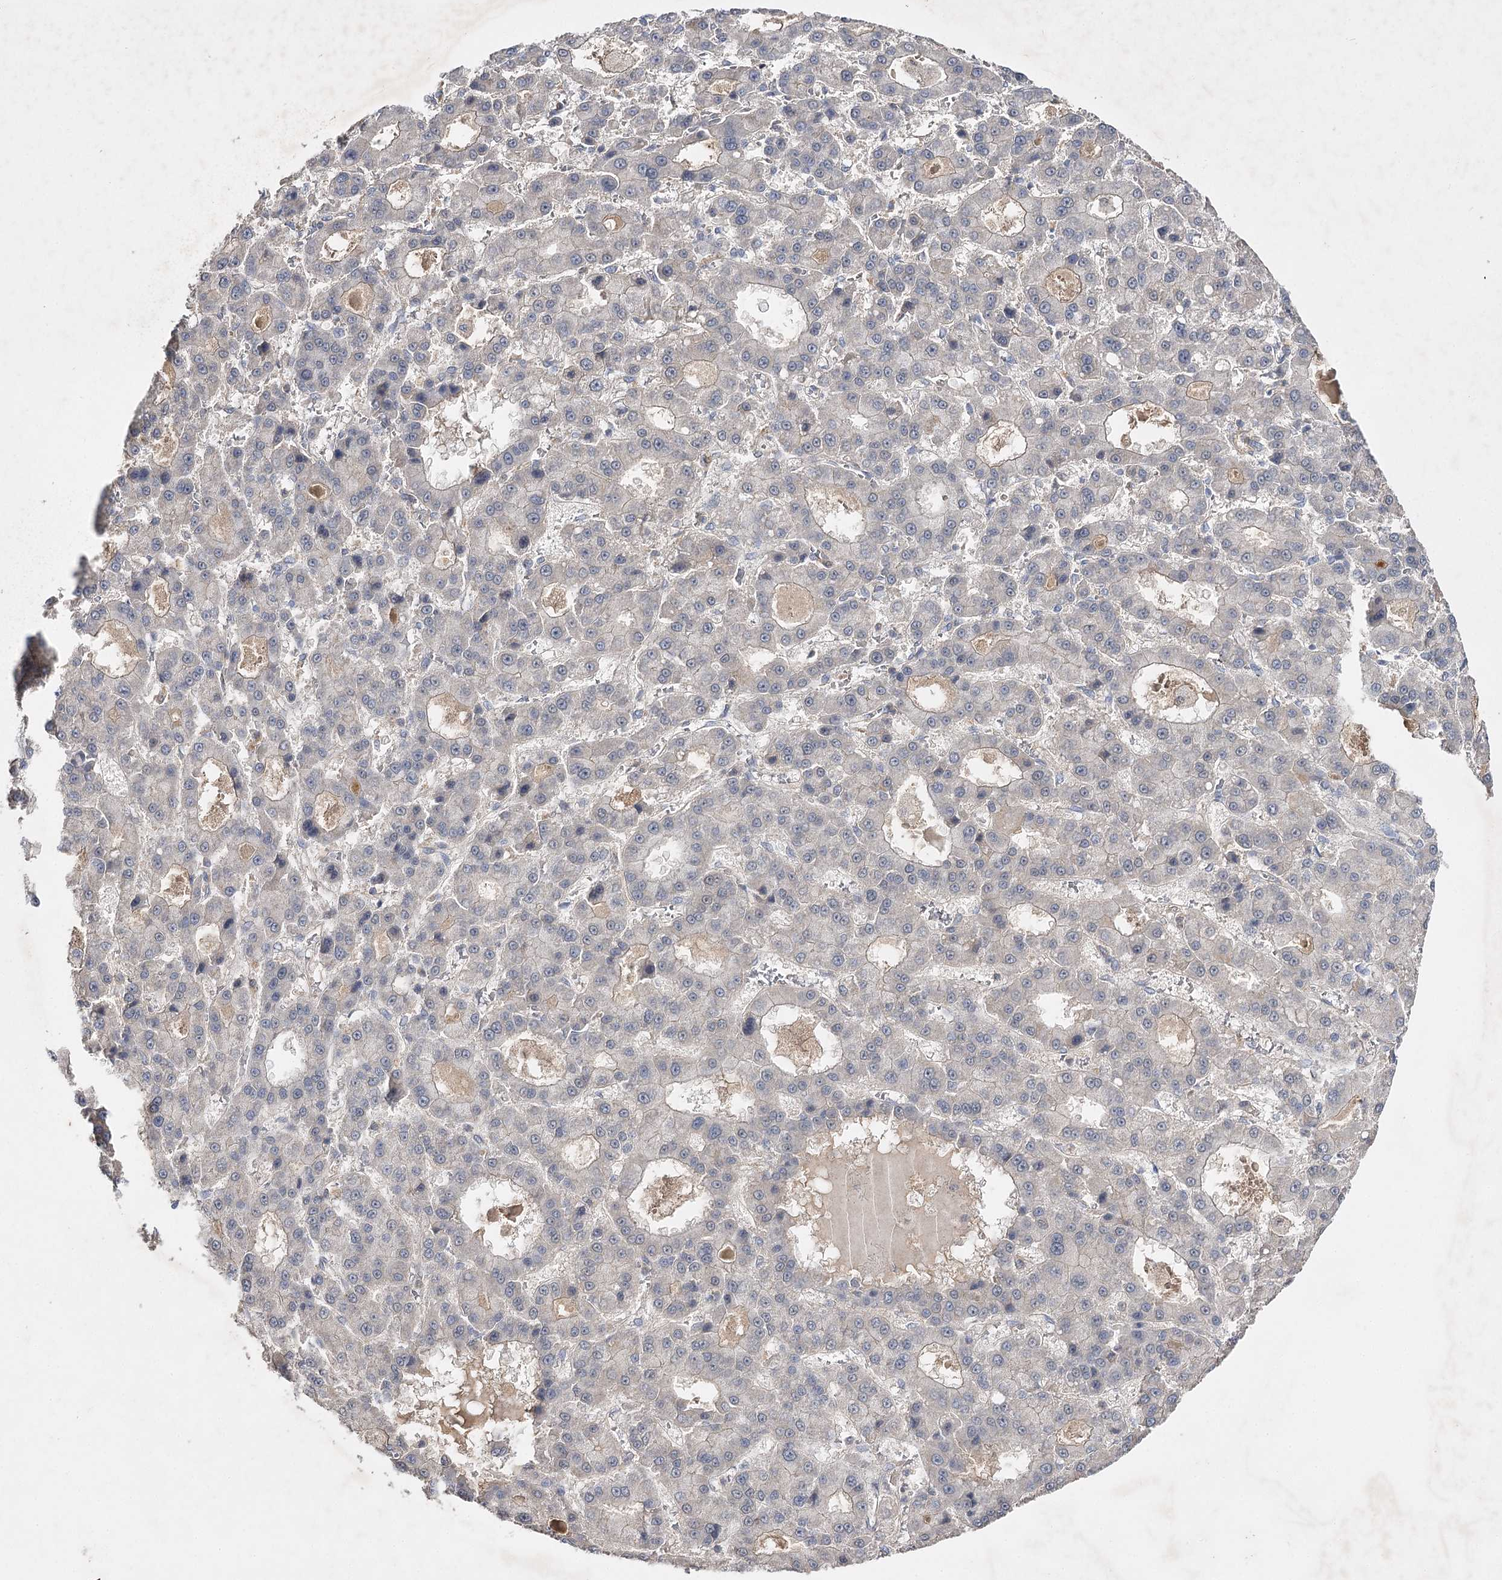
{"staining": {"intensity": "negative", "quantity": "none", "location": "none"}, "tissue": "liver cancer", "cell_type": "Tumor cells", "image_type": "cancer", "snomed": [{"axis": "morphology", "description": "Carcinoma, Hepatocellular, NOS"}, {"axis": "topography", "description": "Liver"}], "caption": "The histopathology image exhibits no significant staining in tumor cells of liver cancer.", "gene": "BCR", "patient": {"sex": "male", "age": 70}}